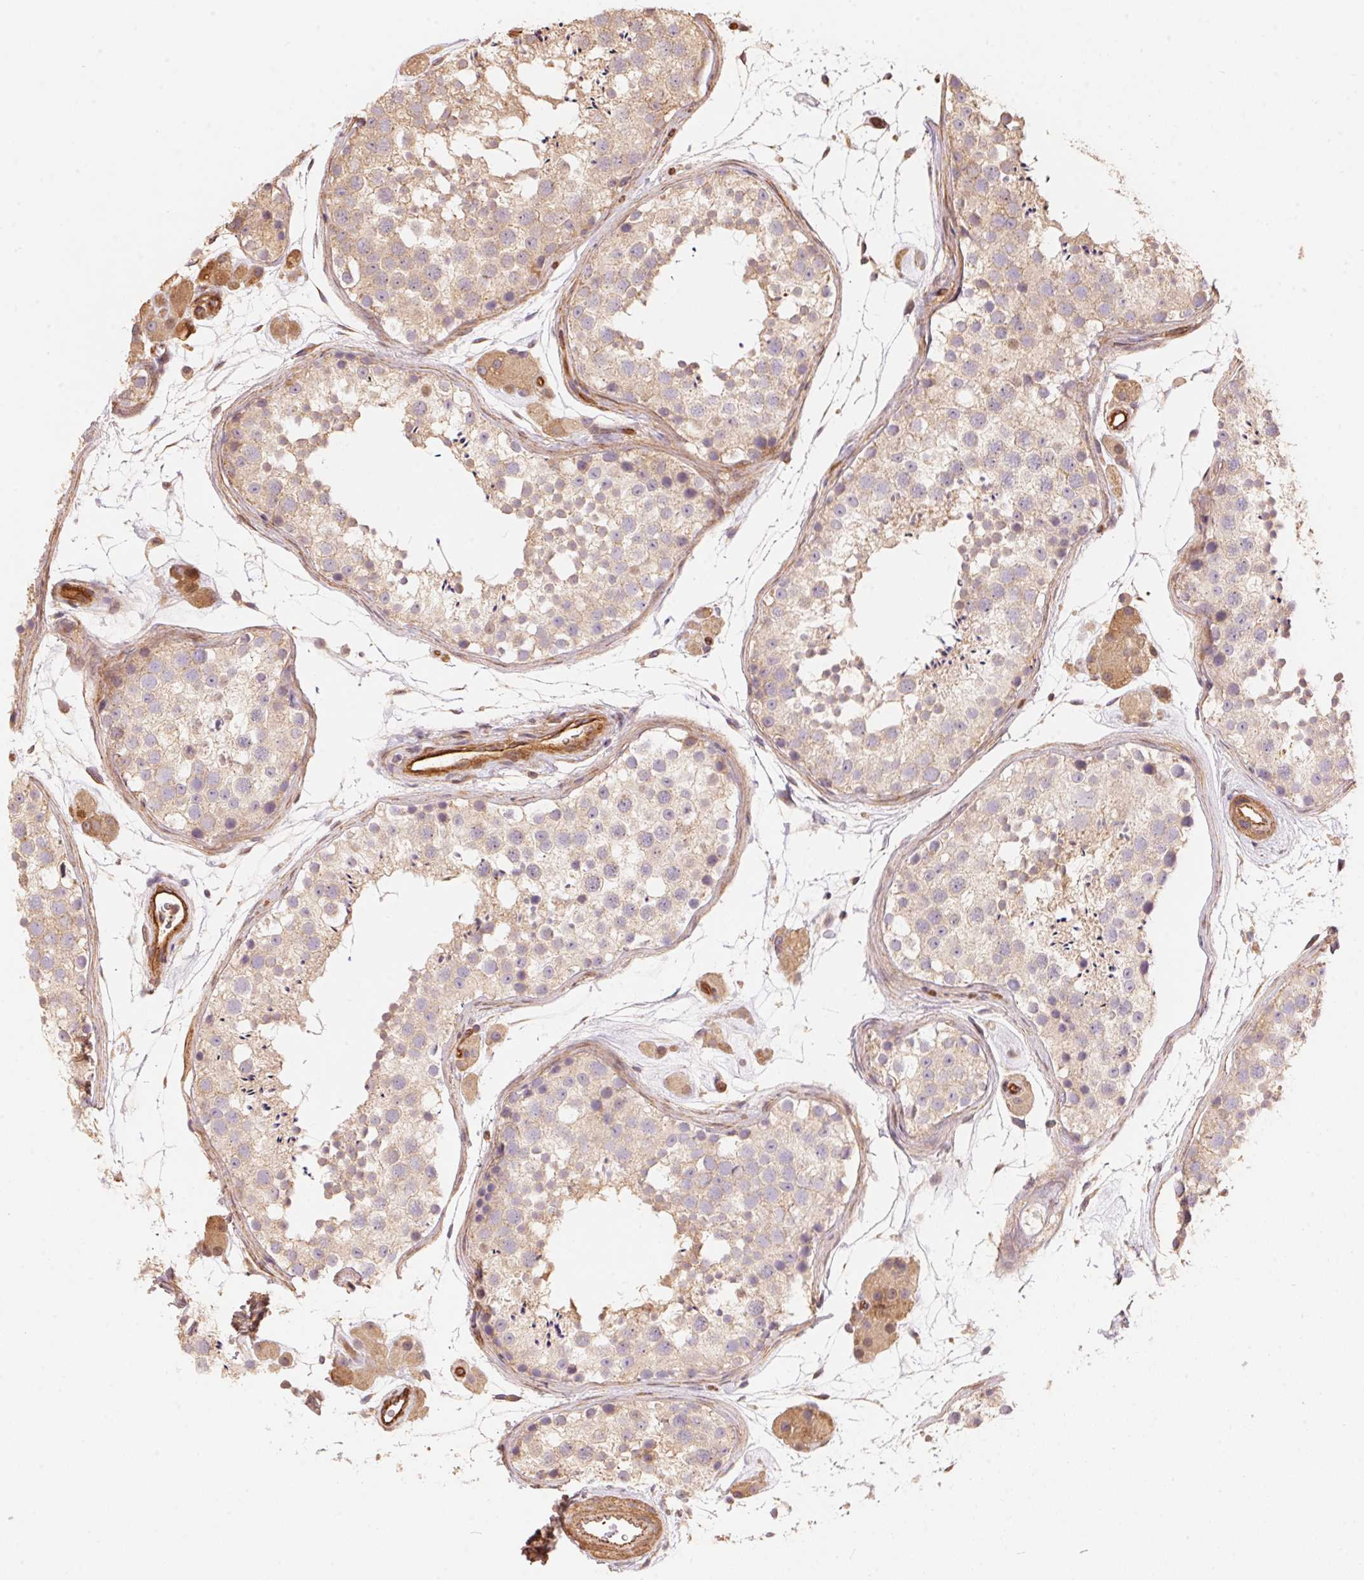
{"staining": {"intensity": "weak", "quantity": "25%-75%", "location": "cytoplasmic/membranous"}, "tissue": "testis", "cell_type": "Cells in seminiferous ducts", "image_type": "normal", "snomed": [{"axis": "morphology", "description": "Normal tissue, NOS"}, {"axis": "topography", "description": "Testis"}], "caption": "Protein expression by immunohistochemistry (IHC) displays weak cytoplasmic/membranous staining in about 25%-75% of cells in seminiferous ducts in benign testis.", "gene": "FRAS1", "patient": {"sex": "male", "age": 41}}